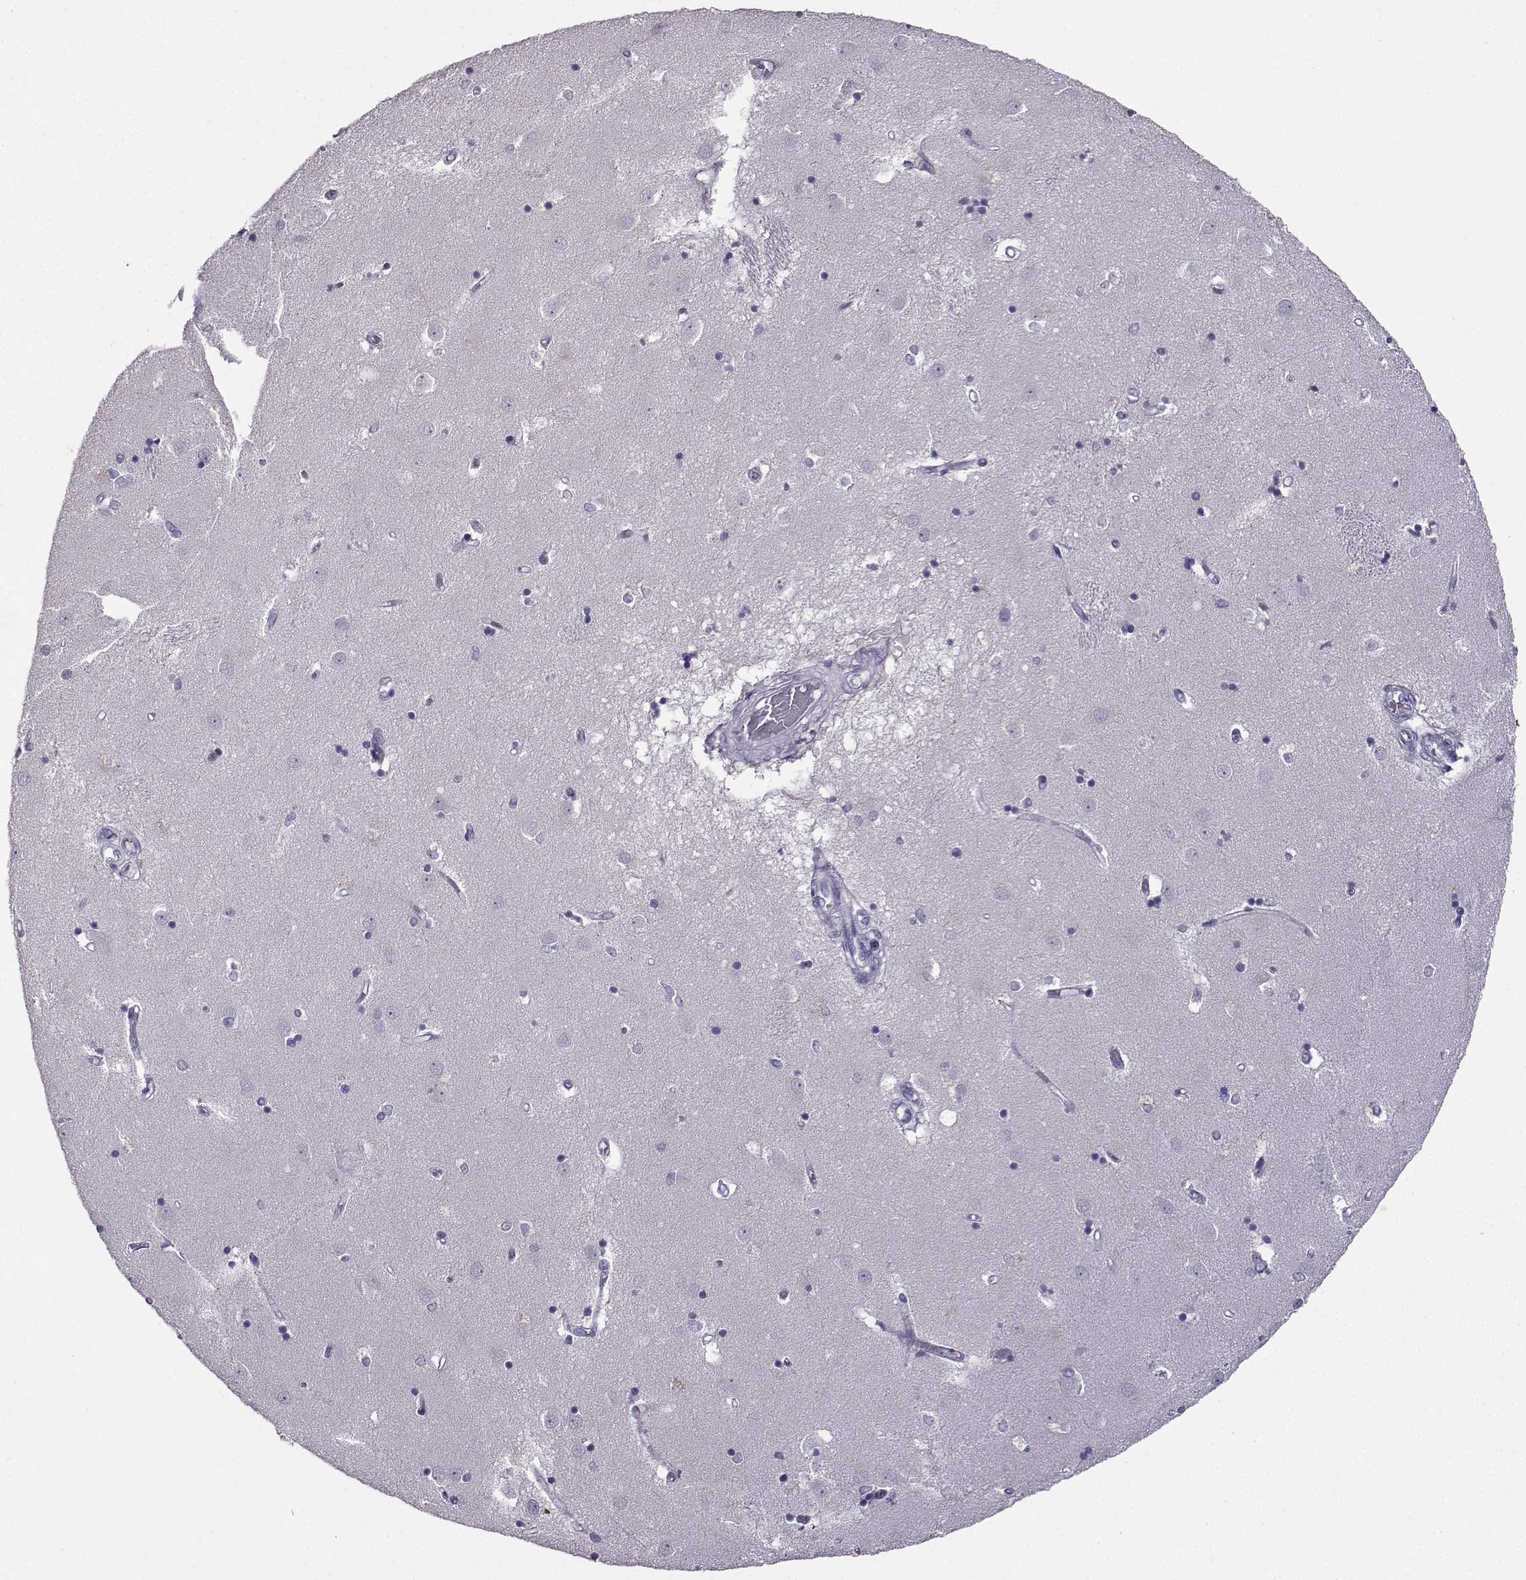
{"staining": {"intensity": "negative", "quantity": "none", "location": "none"}, "tissue": "caudate", "cell_type": "Glial cells", "image_type": "normal", "snomed": [{"axis": "morphology", "description": "Normal tissue, NOS"}, {"axis": "topography", "description": "Lateral ventricle wall"}], "caption": "Immunohistochemical staining of benign caudate displays no significant staining in glial cells. (DAB (3,3'-diaminobenzidine) IHC with hematoxylin counter stain).", "gene": "CARTPT", "patient": {"sex": "male", "age": 54}}